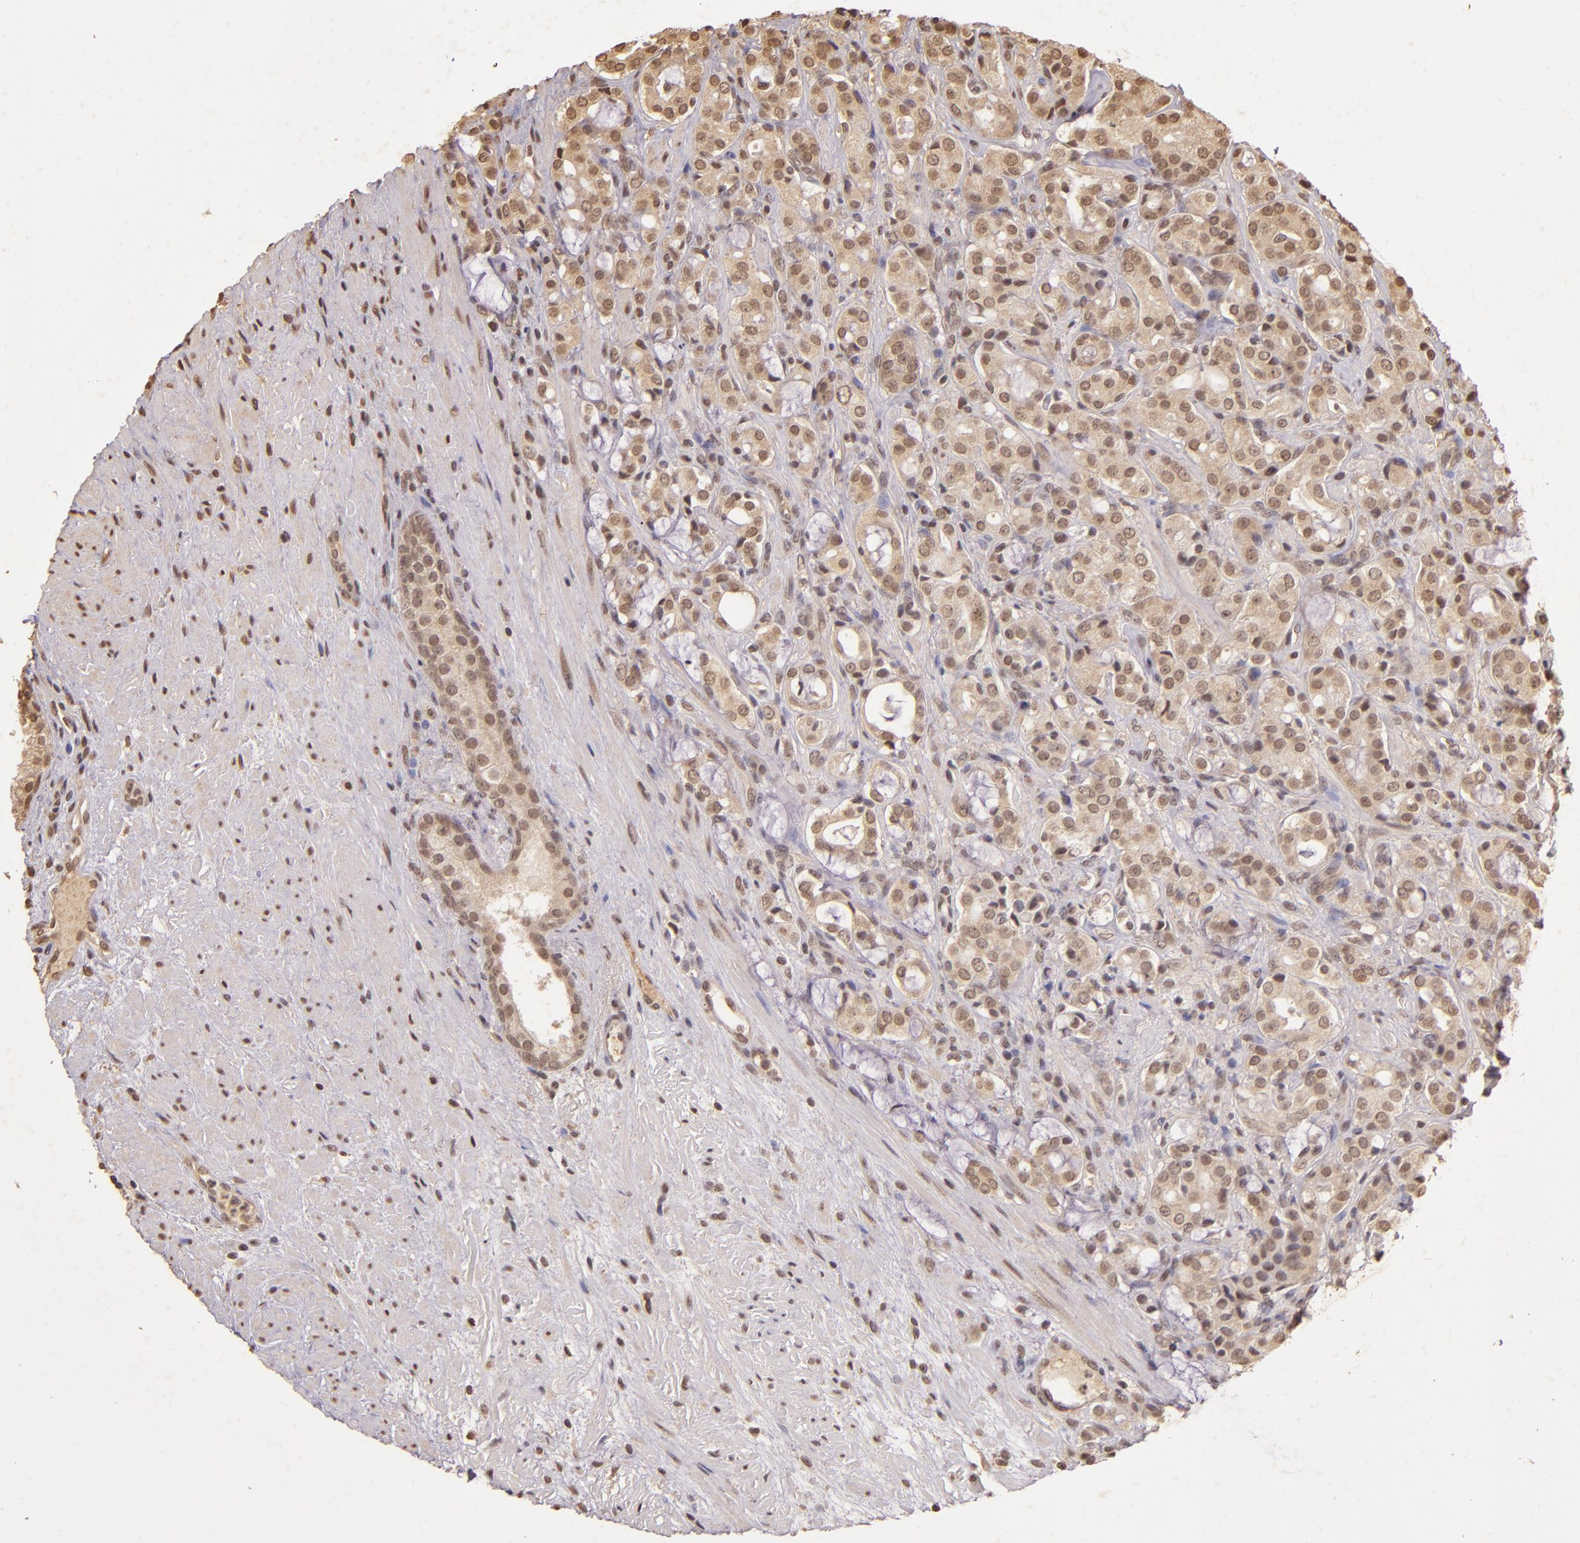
{"staining": {"intensity": "weak", "quantity": ">75%", "location": "cytoplasmic/membranous,nuclear"}, "tissue": "prostate cancer", "cell_type": "Tumor cells", "image_type": "cancer", "snomed": [{"axis": "morphology", "description": "Adenocarcinoma, High grade"}, {"axis": "topography", "description": "Prostate"}], "caption": "An immunohistochemistry (IHC) micrograph of tumor tissue is shown. Protein staining in brown highlights weak cytoplasmic/membranous and nuclear positivity in prostate cancer within tumor cells.", "gene": "CUL1", "patient": {"sex": "male", "age": 72}}